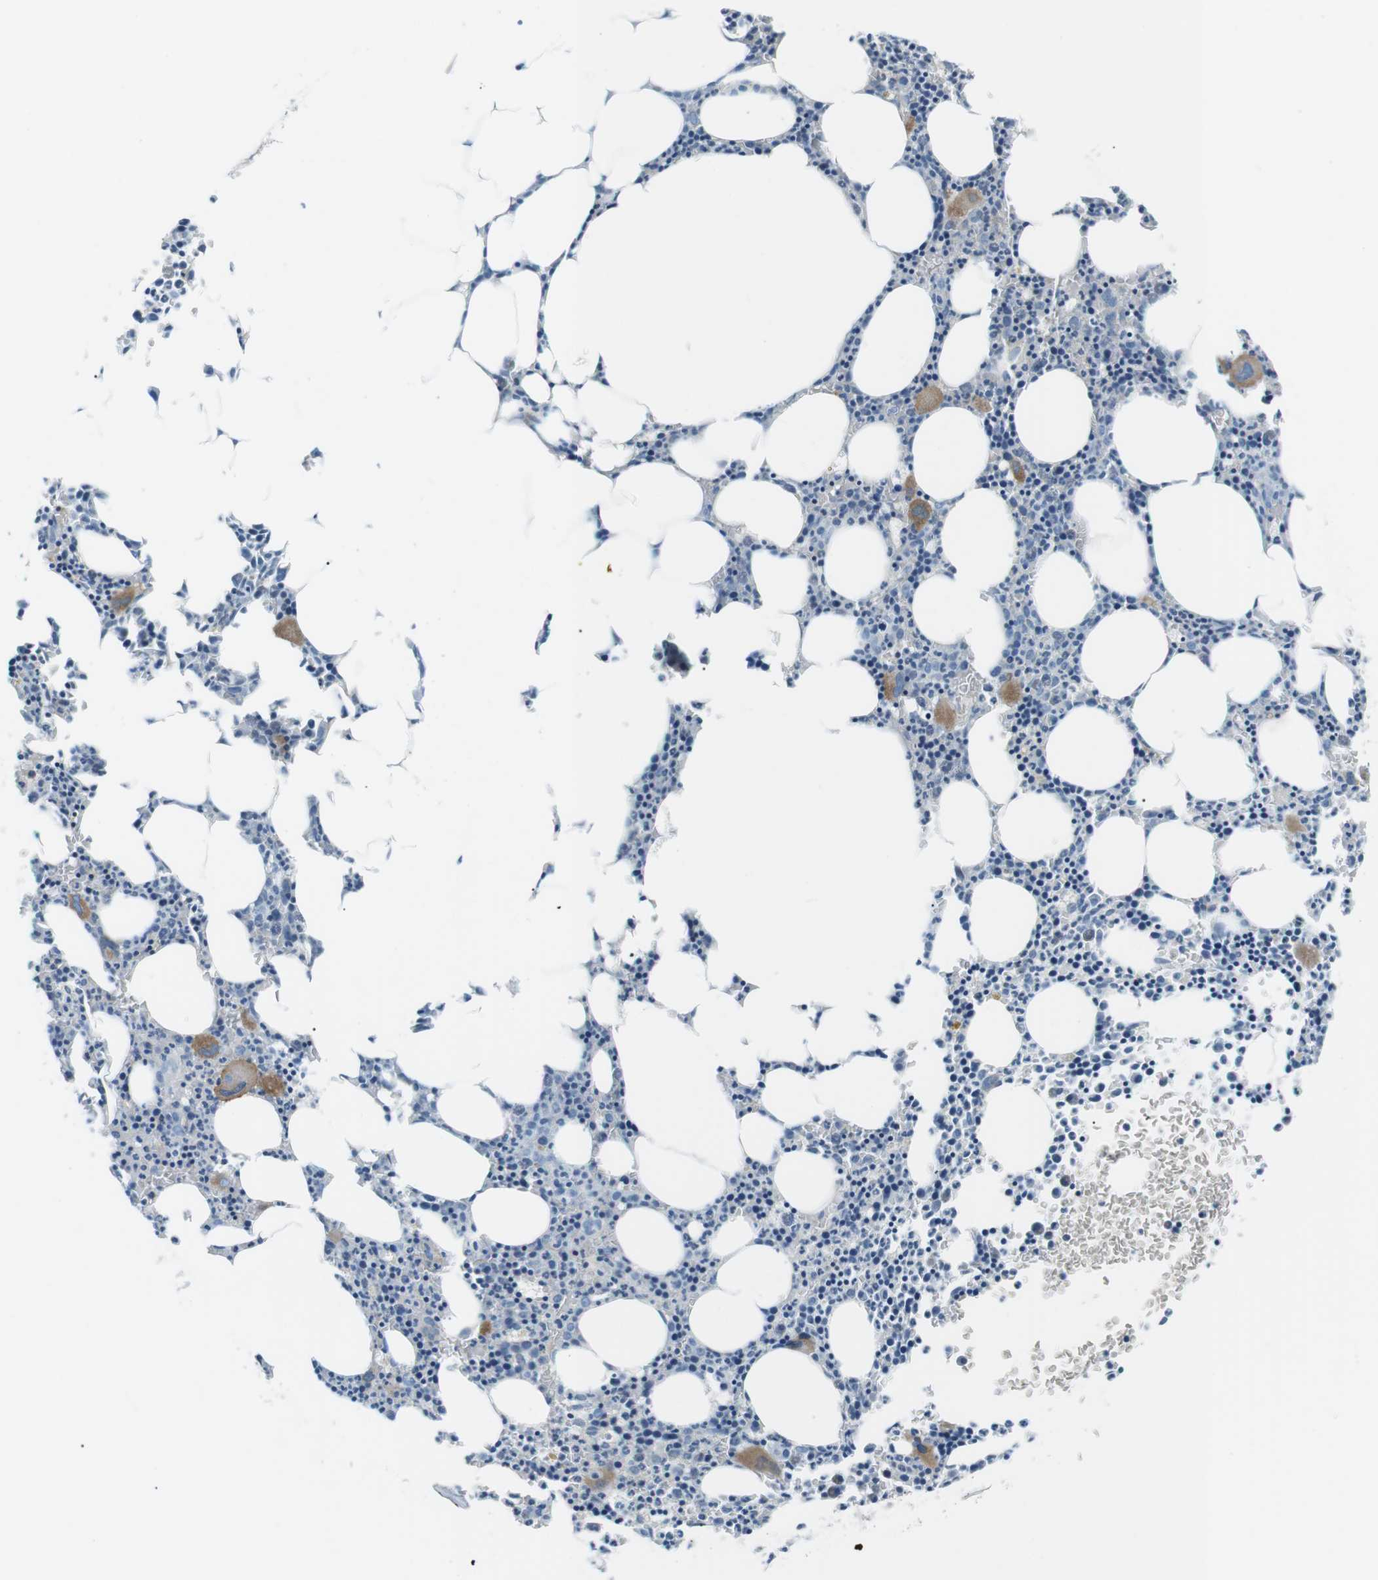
{"staining": {"intensity": "moderate", "quantity": "<25%", "location": "cytoplasmic/membranous"}, "tissue": "bone marrow", "cell_type": "Hematopoietic cells", "image_type": "normal", "snomed": [{"axis": "morphology", "description": "Normal tissue, NOS"}, {"axis": "morphology", "description": "Inflammation, NOS"}, {"axis": "topography", "description": "Bone marrow"}], "caption": "Protein analysis of benign bone marrow displays moderate cytoplasmic/membranous positivity in about <25% of hematopoietic cells. Using DAB (3,3'-diaminobenzidine) (brown) and hematoxylin (blue) stains, captured at high magnification using brightfield microscopy.", "gene": "ARVCF", "patient": {"sex": "female", "age": 61}}